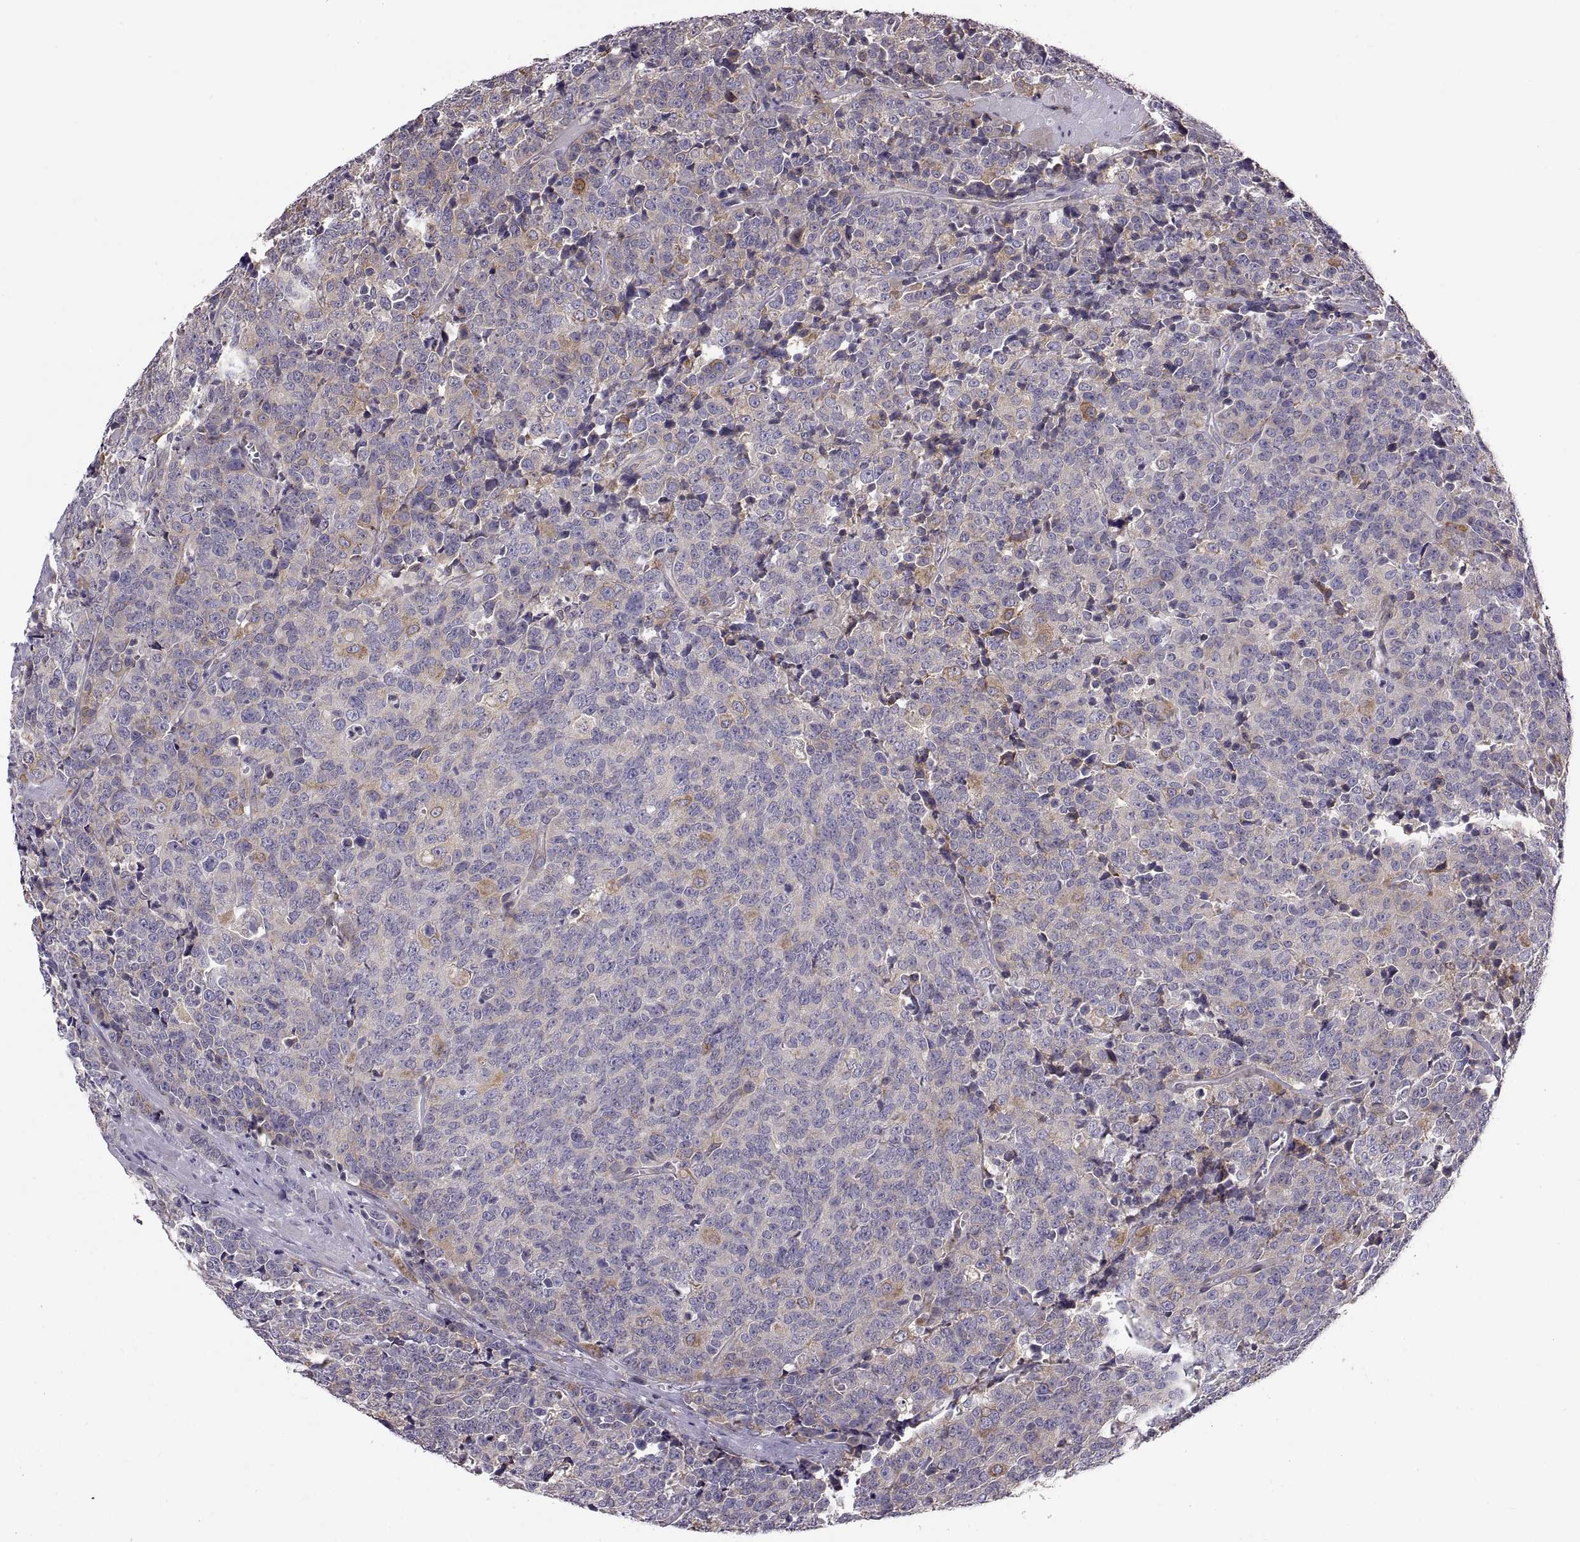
{"staining": {"intensity": "weak", "quantity": "<25%", "location": "cytoplasmic/membranous"}, "tissue": "prostate cancer", "cell_type": "Tumor cells", "image_type": "cancer", "snomed": [{"axis": "morphology", "description": "Adenocarcinoma, NOS"}, {"axis": "topography", "description": "Prostate"}], "caption": "DAB immunohistochemical staining of human prostate cancer (adenocarcinoma) displays no significant expression in tumor cells.", "gene": "PLEKHB2", "patient": {"sex": "male", "age": 67}}